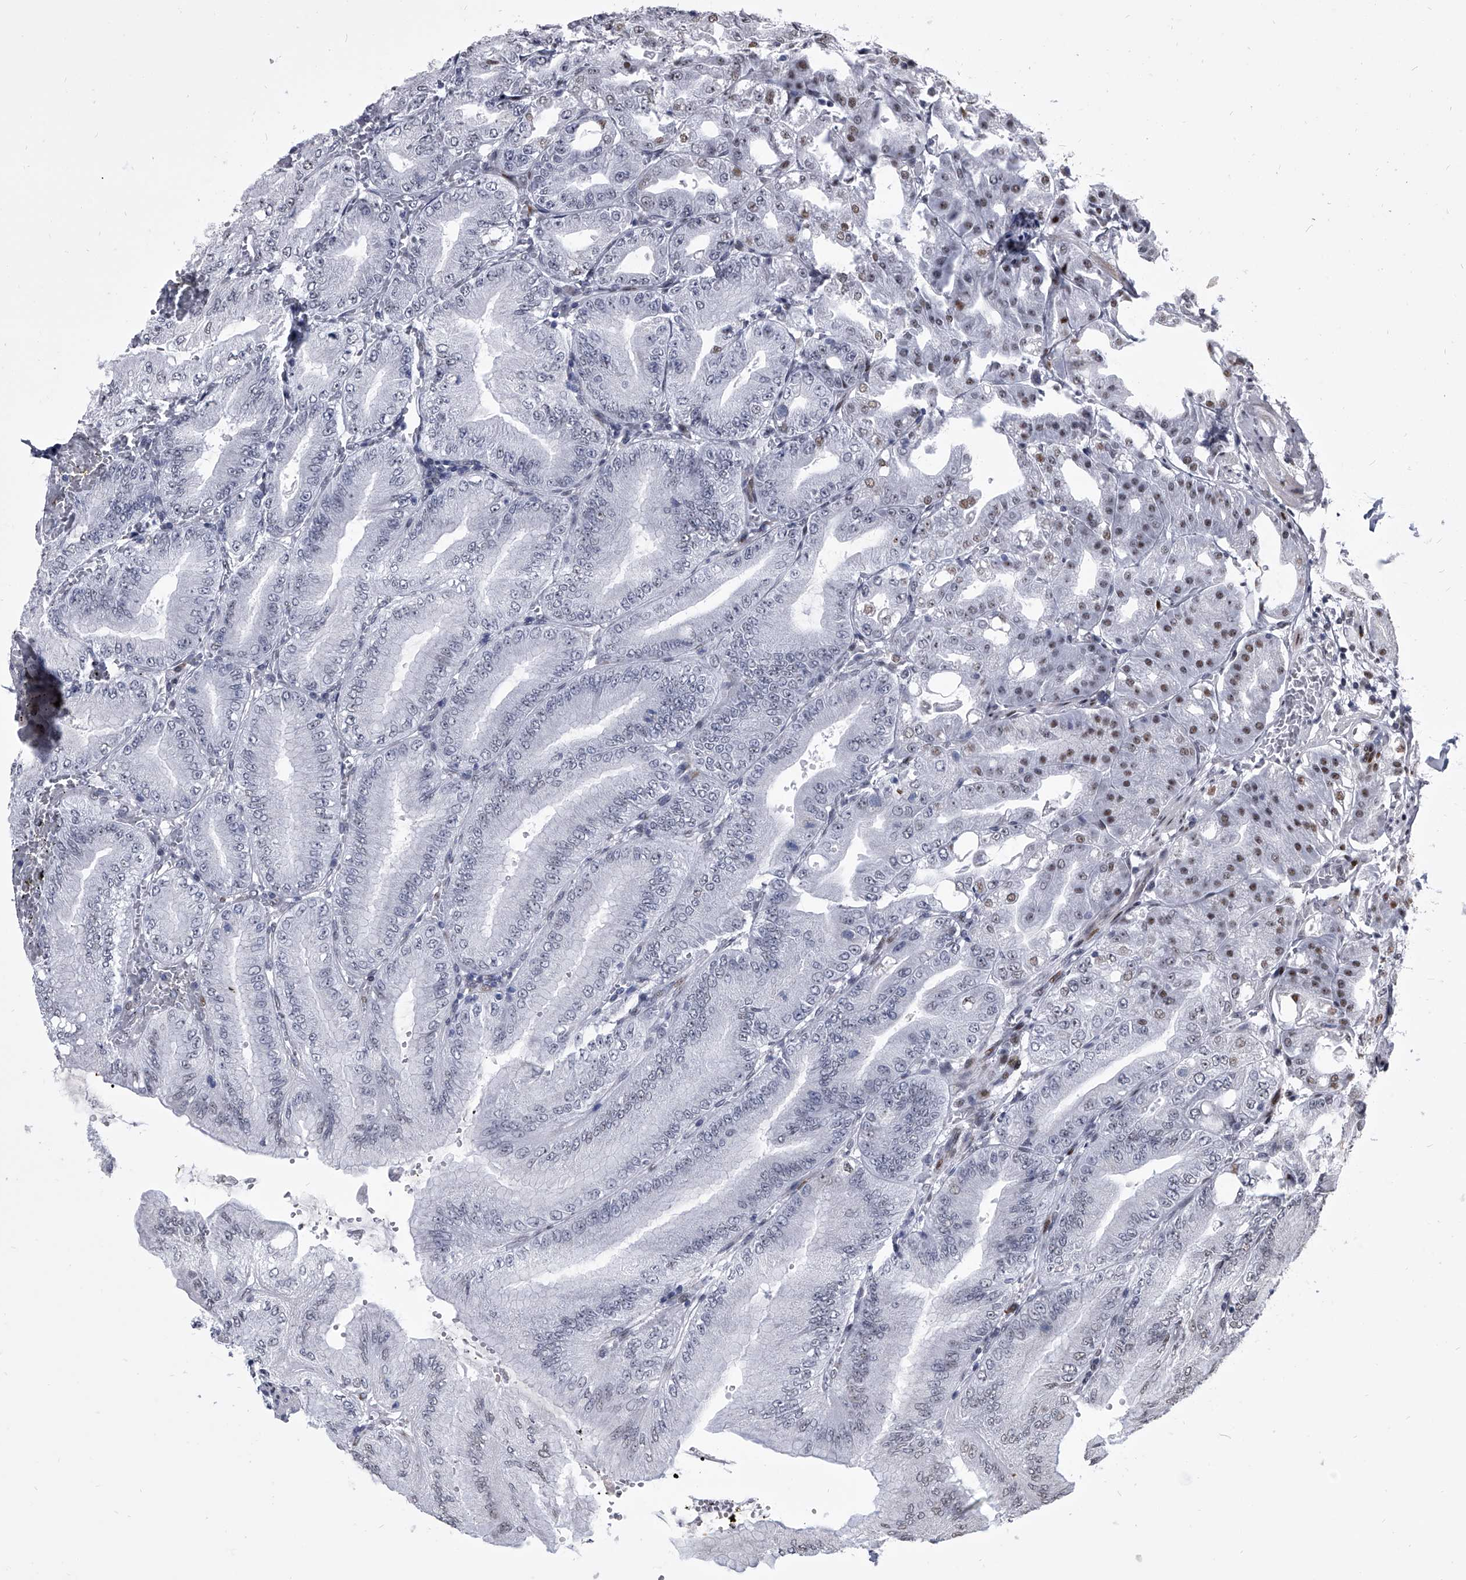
{"staining": {"intensity": "moderate", "quantity": "<25%", "location": "nuclear"}, "tissue": "stomach", "cell_type": "Glandular cells", "image_type": "normal", "snomed": [{"axis": "morphology", "description": "Normal tissue, NOS"}, {"axis": "topography", "description": "Stomach, lower"}], "caption": "Protein expression analysis of normal stomach demonstrates moderate nuclear expression in approximately <25% of glandular cells.", "gene": "CMTR1", "patient": {"sex": "male", "age": 71}}